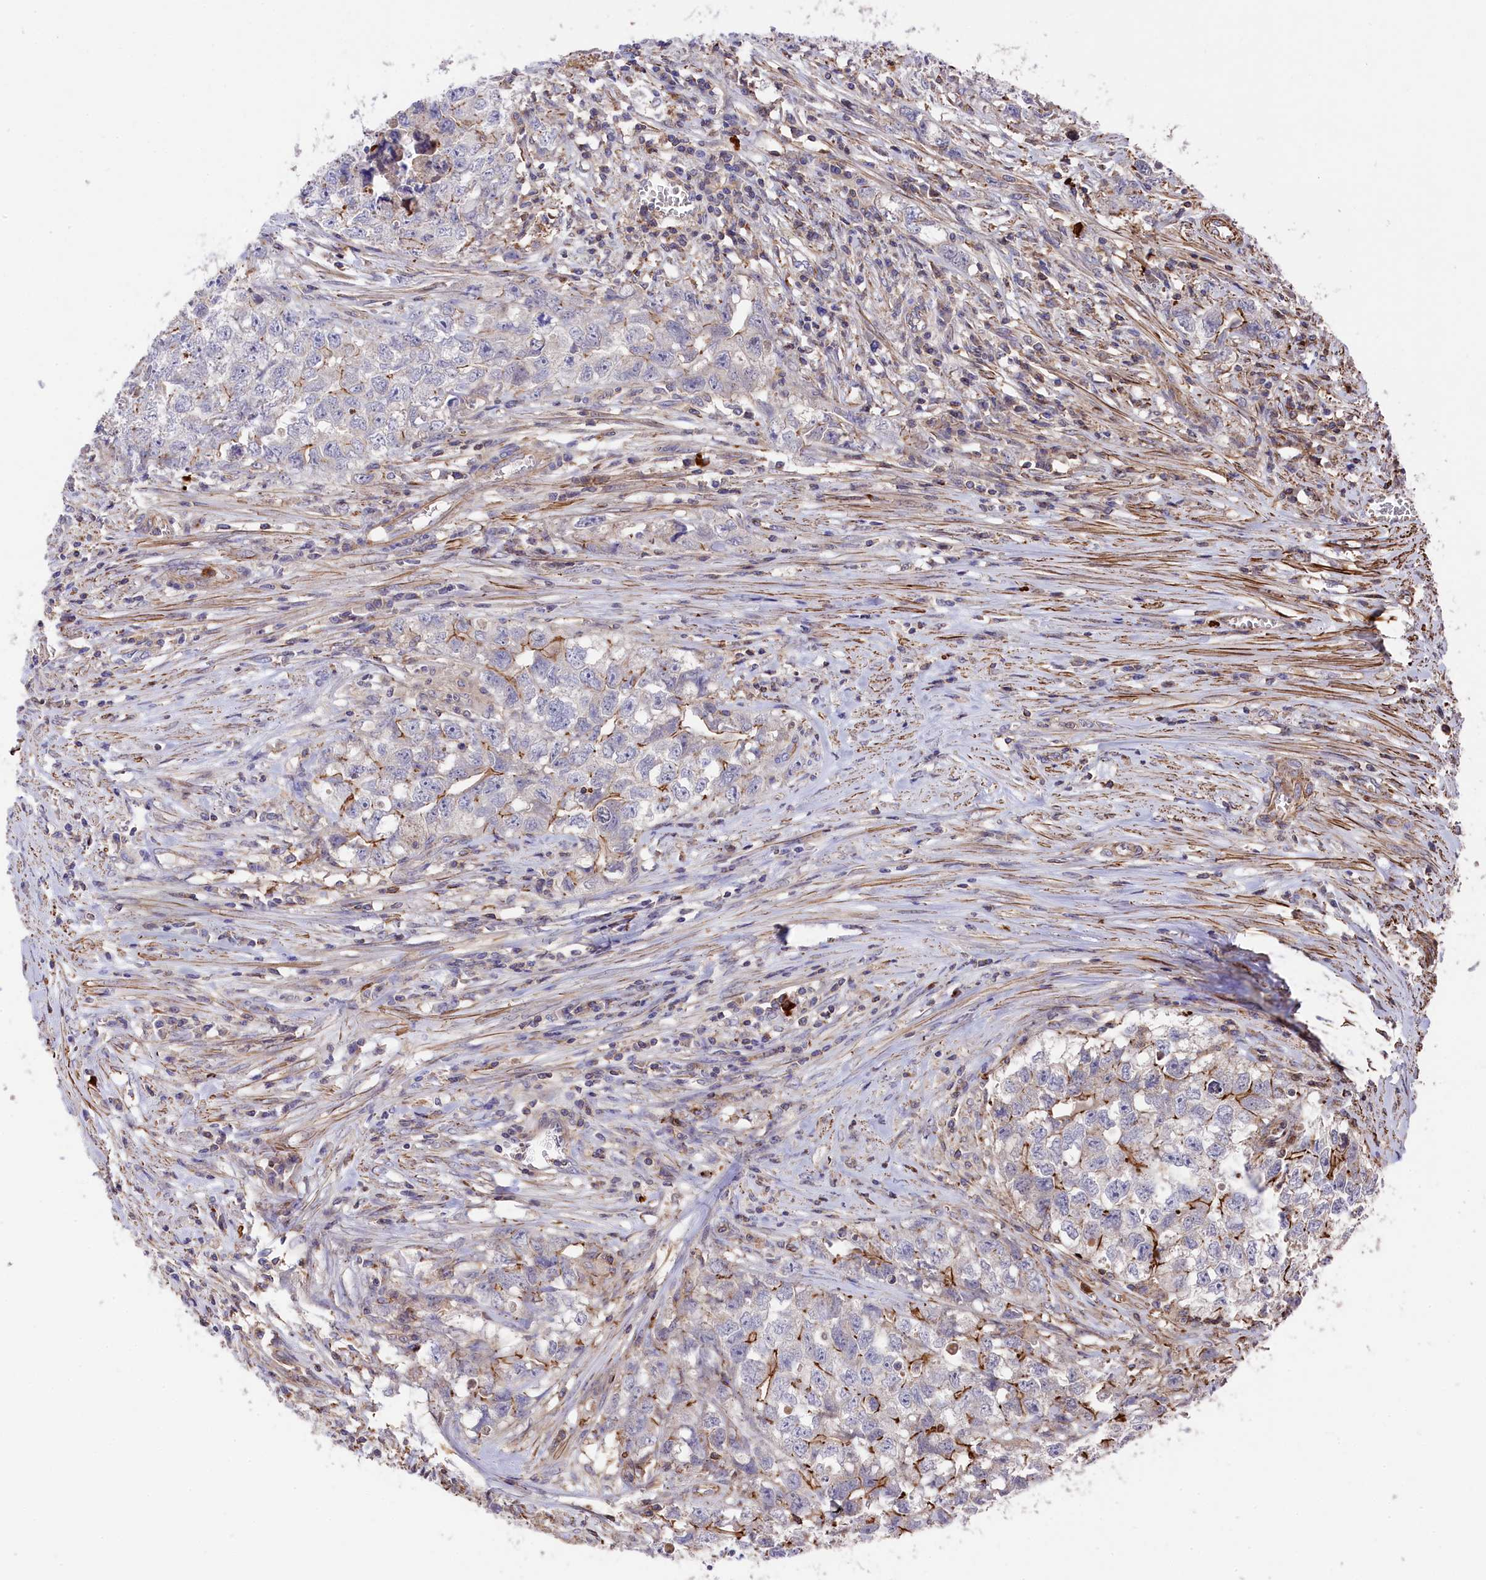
{"staining": {"intensity": "moderate", "quantity": "<25%", "location": "cytoplasmic/membranous"}, "tissue": "testis cancer", "cell_type": "Tumor cells", "image_type": "cancer", "snomed": [{"axis": "morphology", "description": "Seminoma, NOS"}, {"axis": "morphology", "description": "Carcinoma, Embryonal, NOS"}, {"axis": "topography", "description": "Testis"}], "caption": "Immunohistochemistry (IHC) micrograph of testis embryonal carcinoma stained for a protein (brown), which displays low levels of moderate cytoplasmic/membranous staining in about <25% of tumor cells.", "gene": "RAPSN", "patient": {"sex": "male", "age": 43}}